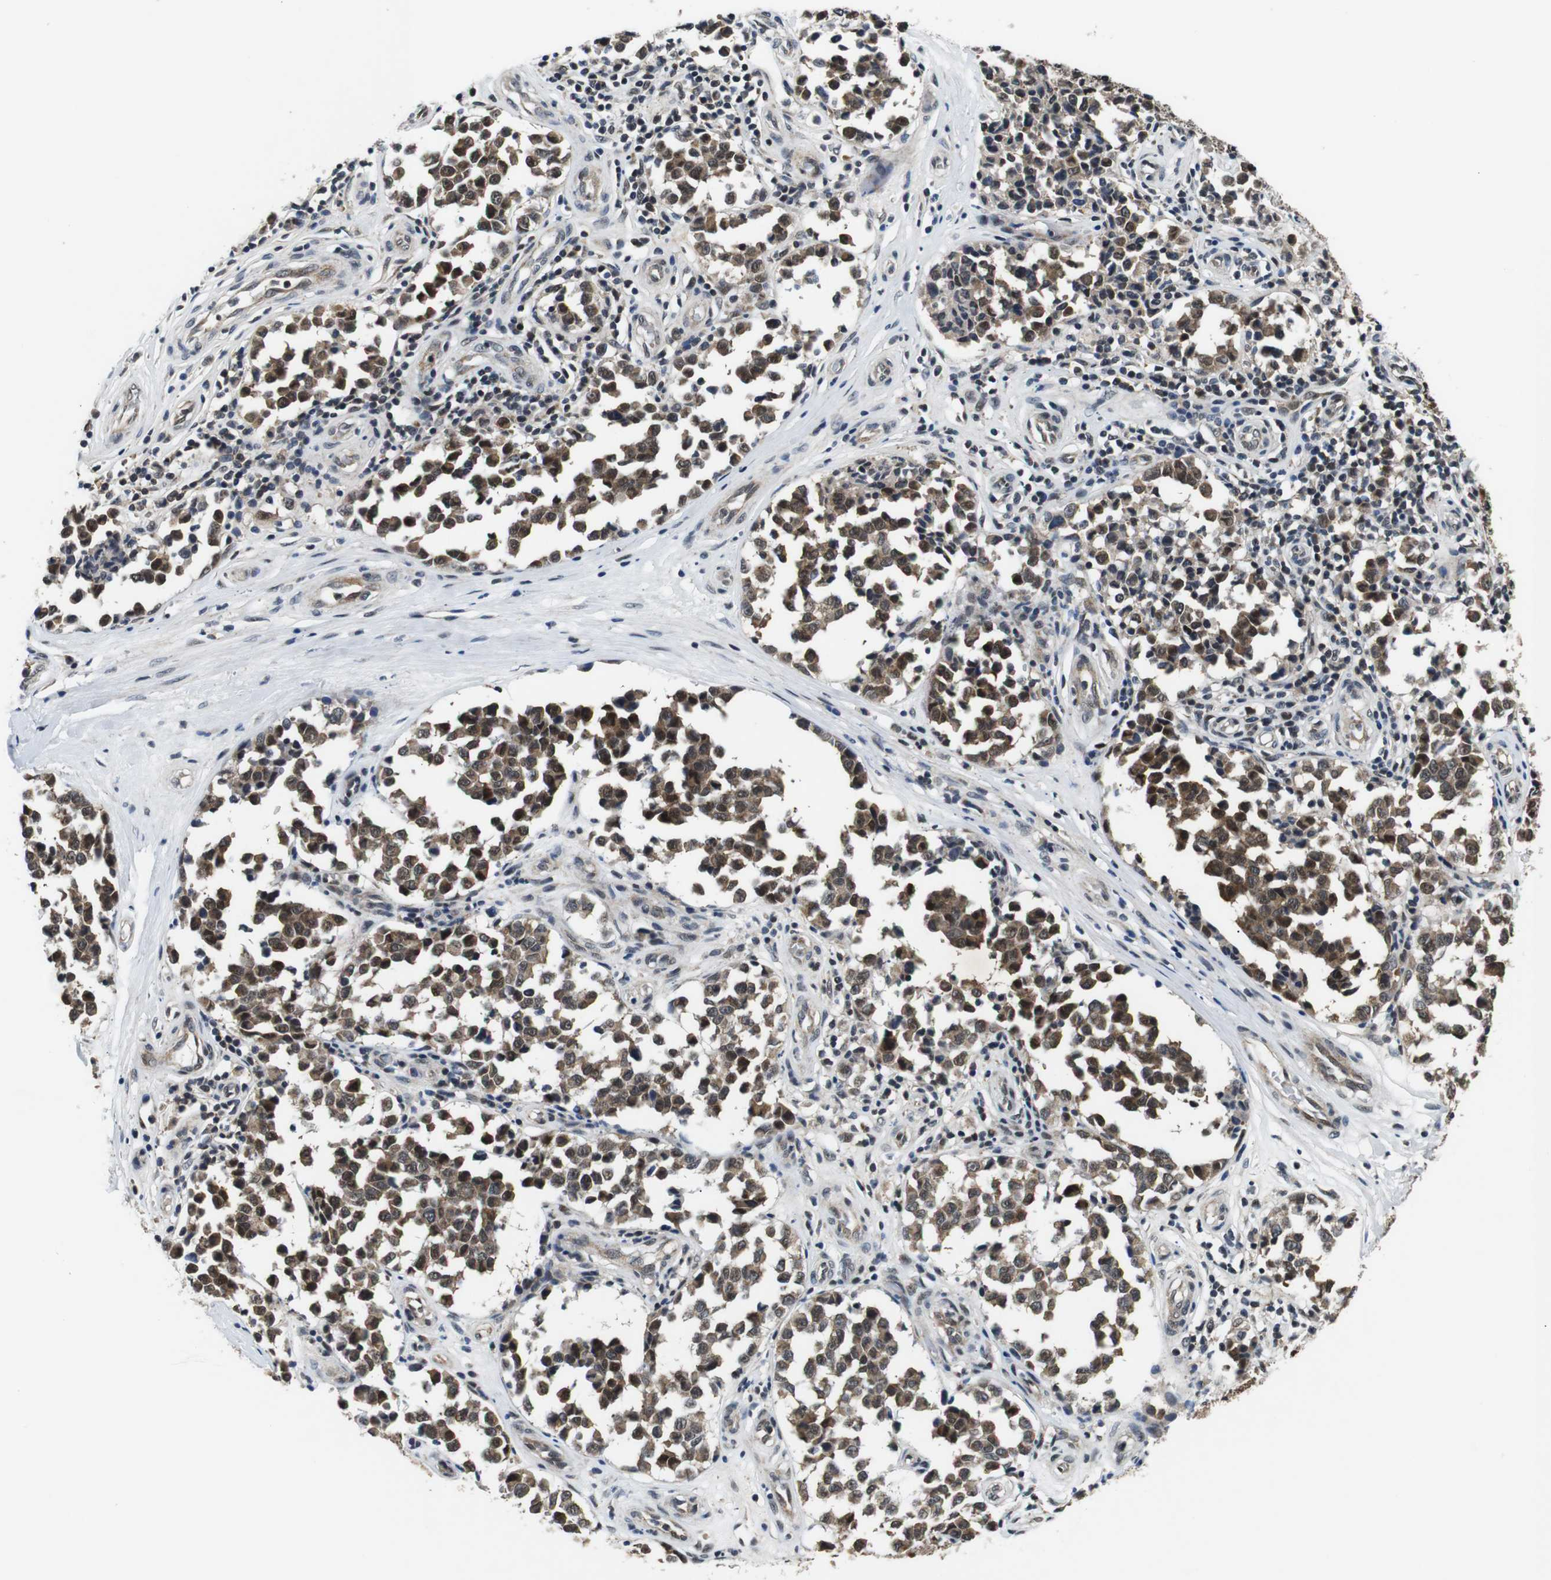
{"staining": {"intensity": "moderate", "quantity": ">75%", "location": "cytoplasmic/membranous,nuclear"}, "tissue": "melanoma", "cell_type": "Tumor cells", "image_type": "cancer", "snomed": [{"axis": "morphology", "description": "Malignant melanoma, NOS"}, {"axis": "topography", "description": "Skin"}], "caption": "IHC of melanoma shows medium levels of moderate cytoplasmic/membranous and nuclear staining in approximately >75% of tumor cells. (DAB = brown stain, brightfield microscopy at high magnification).", "gene": "SKP1", "patient": {"sex": "female", "age": 64}}